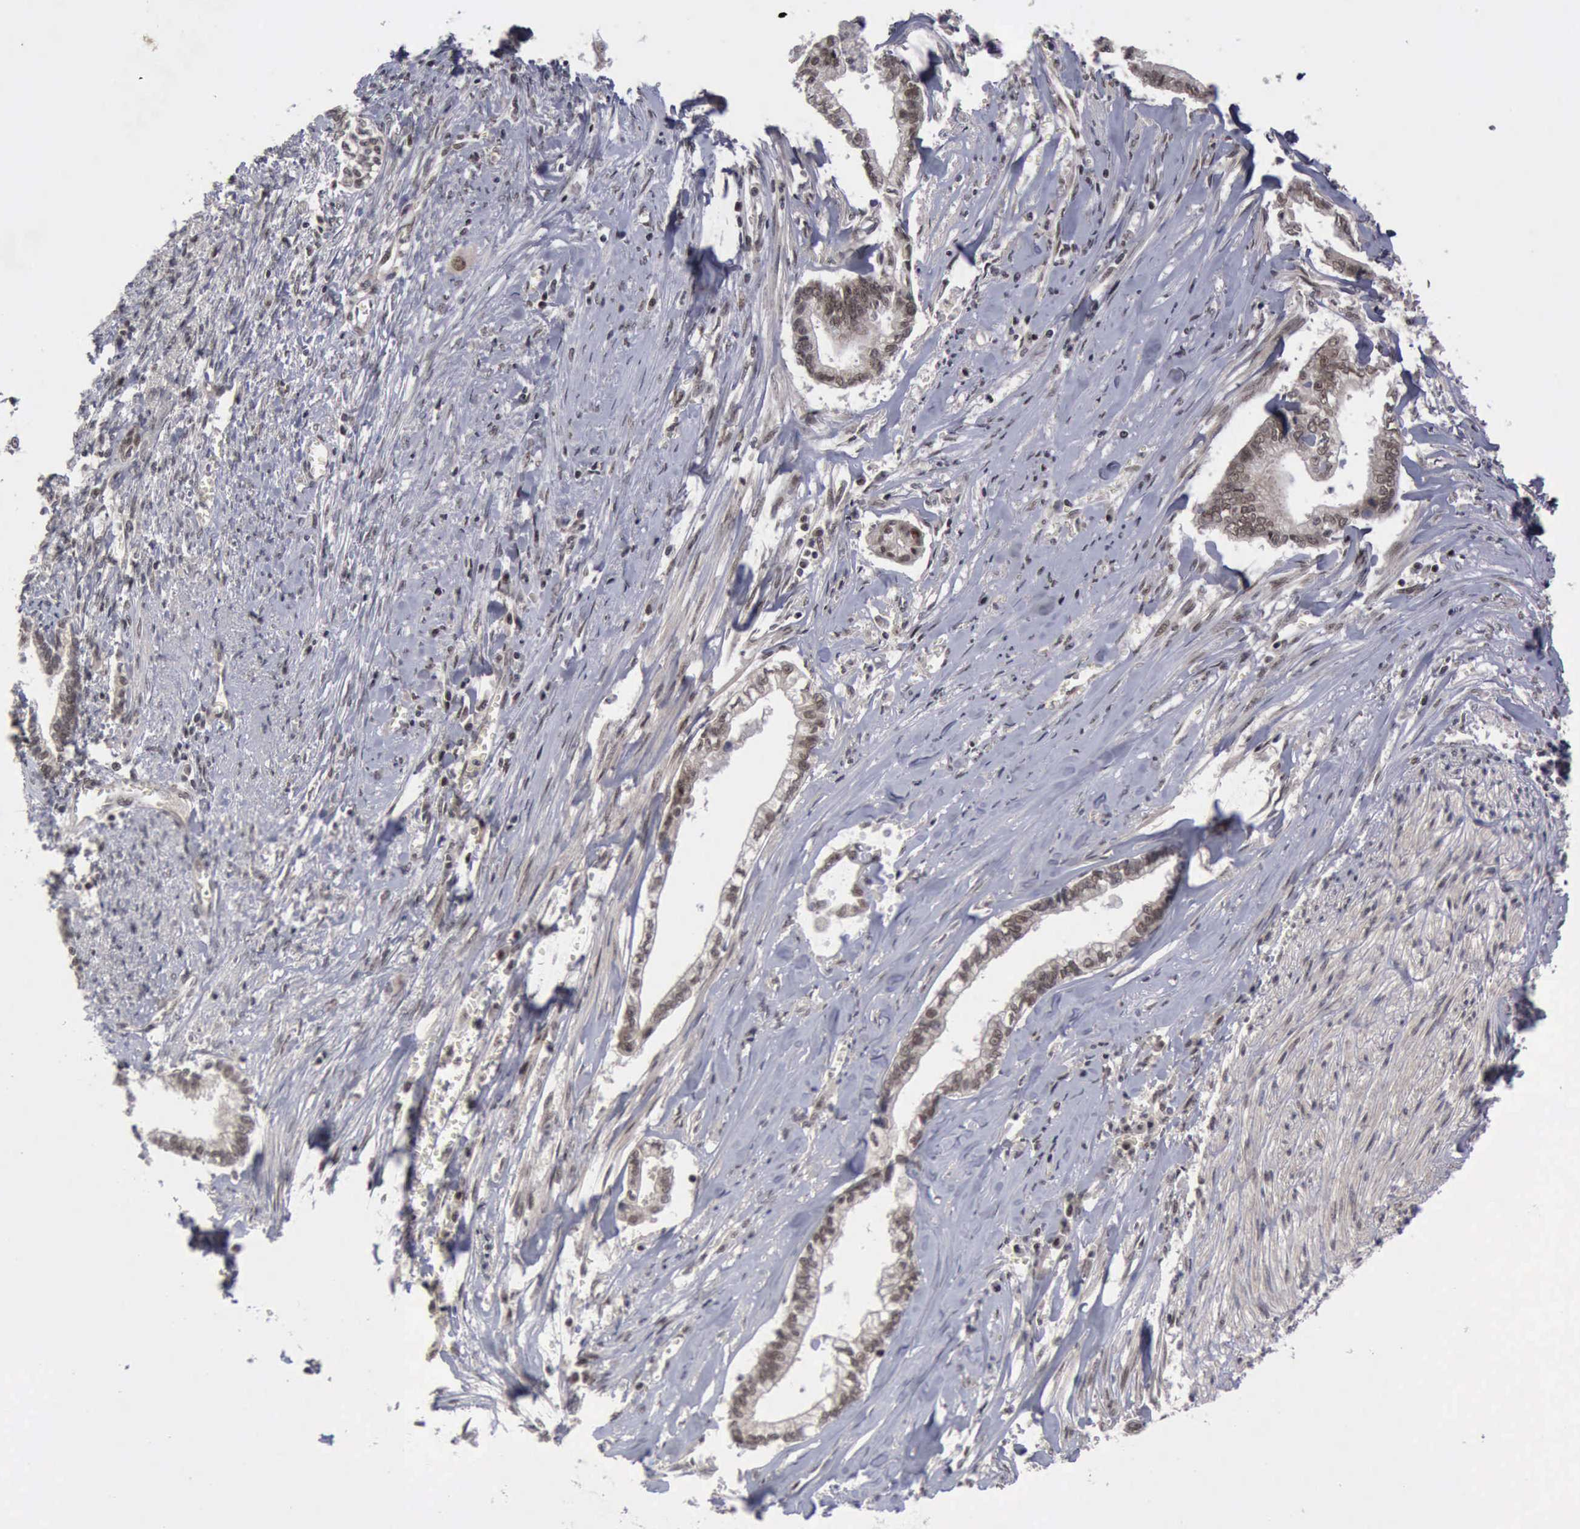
{"staining": {"intensity": "weak", "quantity": ">75%", "location": "nuclear"}, "tissue": "liver cancer", "cell_type": "Tumor cells", "image_type": "cancer", "snomed": [{"axis": "morphology", "description": "Cholangiocarcinoma"}, {"axis": "topography", "description": "Liver"}], "caption": "Immunohistochemical staining of liver cancer reveals weak nuclear protein staining in about >75% of tumor cells. (DAB (3,3'-diaminobenzidine) IHC with brightfield microscopy, high magnification).", "gene": "ATM", "patient": {"sex": "male", "age": 57}}